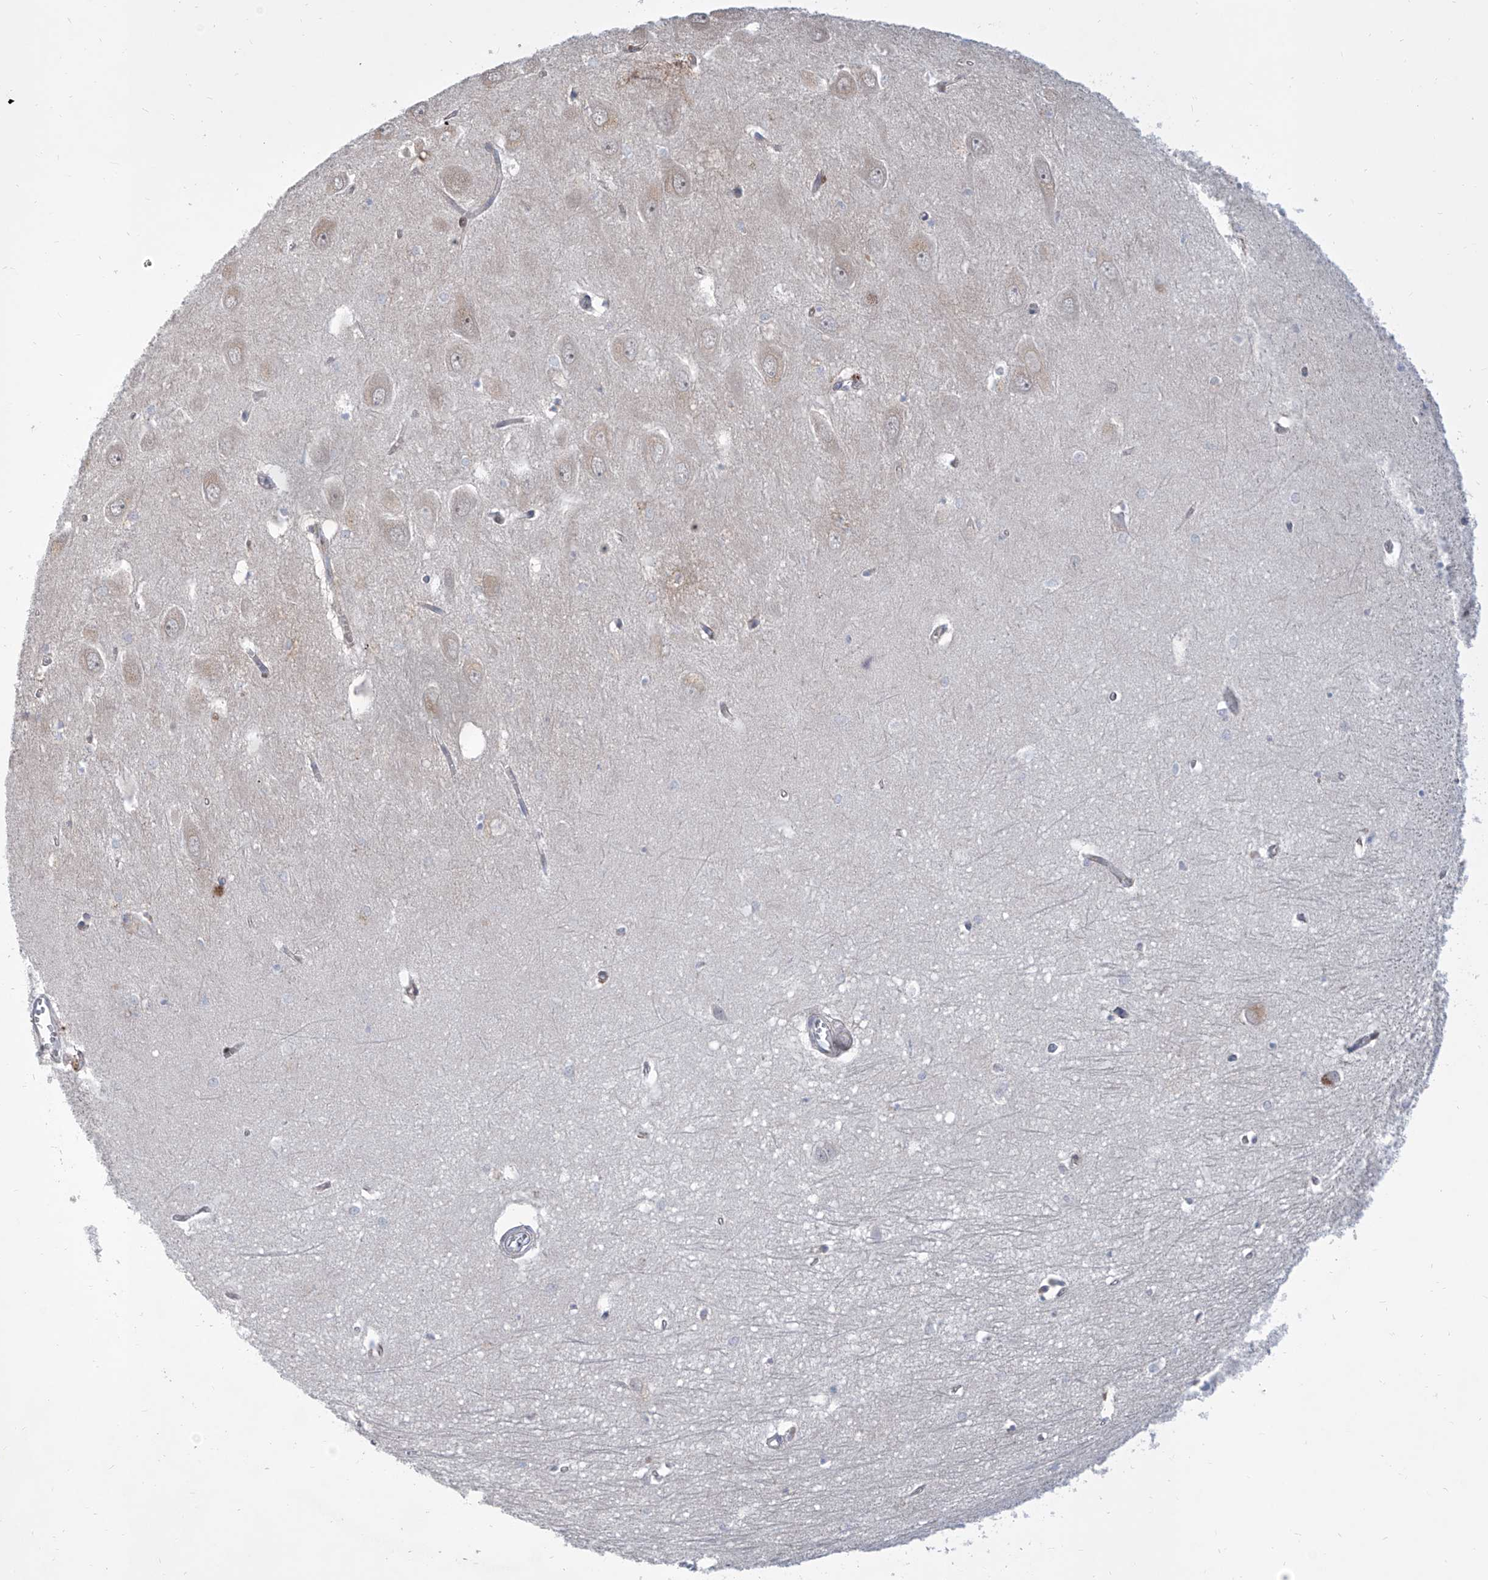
{"staining": {"intensity": "negative", "quantity": "none", "location": "none"}, "tissue": "hippocampus", "cell_type": "Glial cells", "image_type": "normal", "snomed": [{"axis": "morphology", "description": "Normal tissue, NOS"}, {"axis": "topography", "description": "Hippocampus"}], "caption": "DAB (3,3'-diaminobenzidine) immunohistochemical staining of unremarkable hippocampus shows no significant expression in glial cells.", "gene": "LRRC1", "patient": {"sex": "female", "age": 64}}